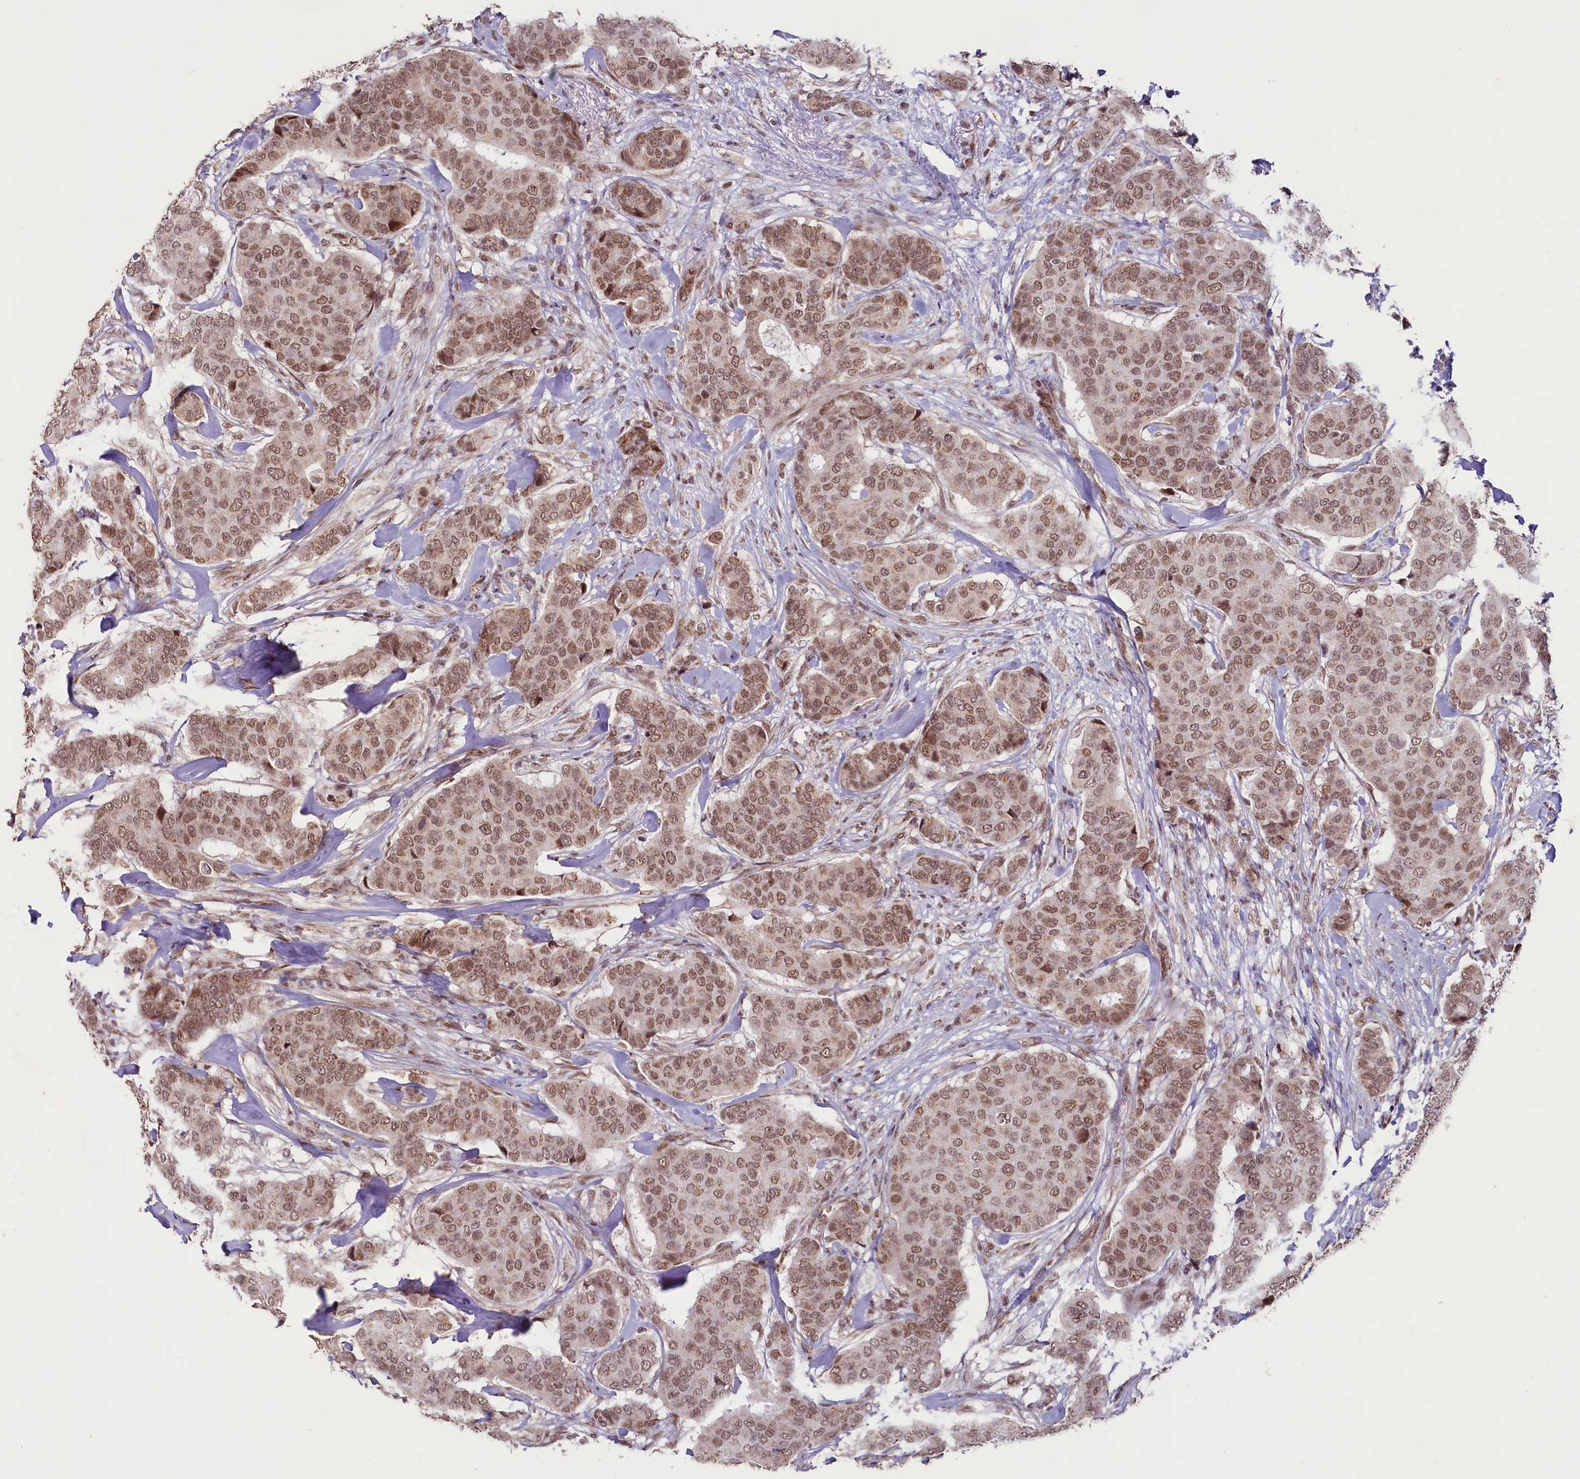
{"staining": {"intensity": "moderate", "quantity": ">75%", "location": "nuclear"}, "tissue": "breast cancer", "cell_type": "Tumor cells", "image_type": "cancer", "snomed": [{"axis": "morphology", "description": "Duct carcinoma"}, {"axis": "topography", "description": "Breast"}], "caption": "An image of invasive ductal carcinoma (breast) stained for a protein demonstrates moderate nuclear brown staining in tumor cells.", "gene": "PDE6D", "patient": {"sex": "female", "age": 75}}